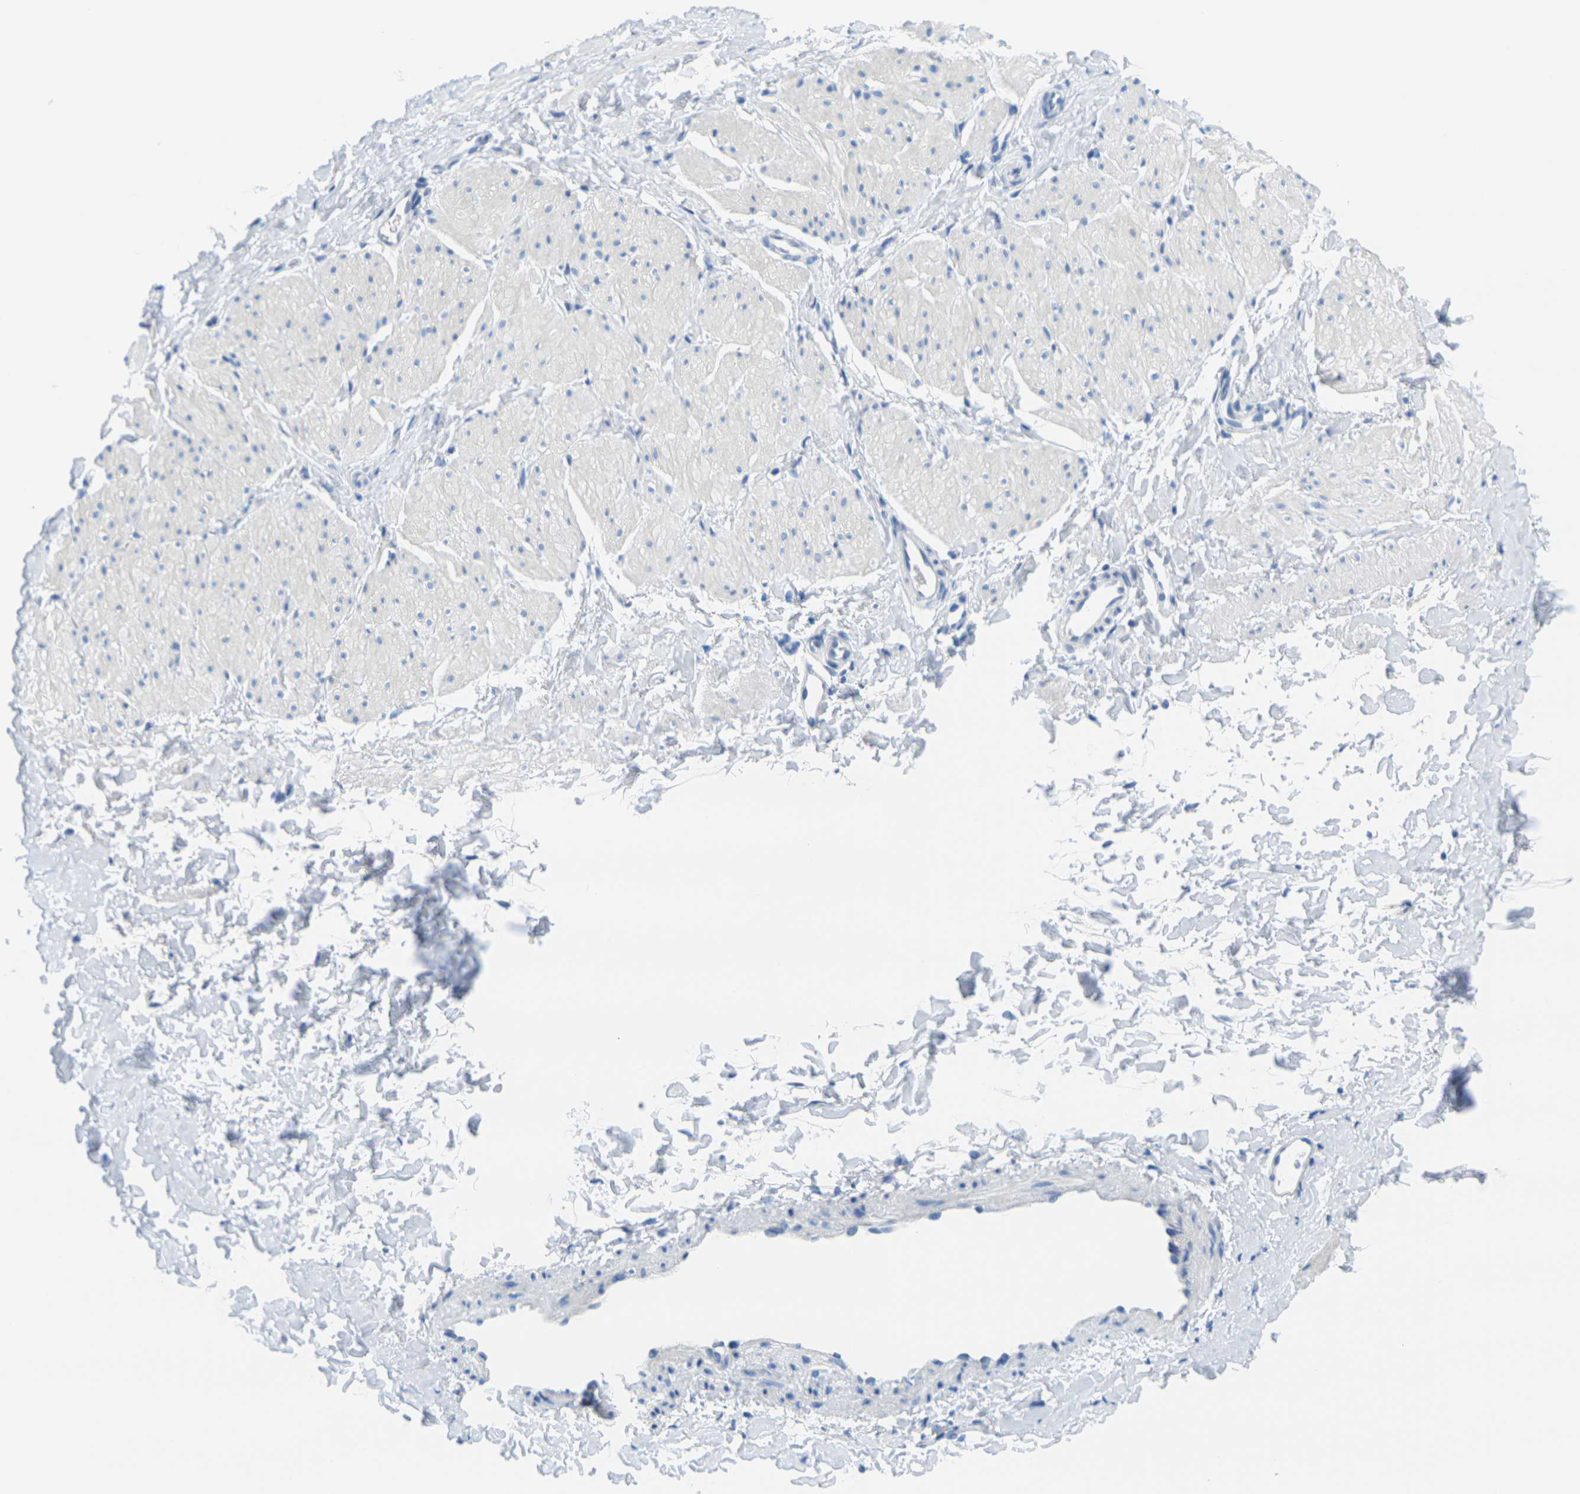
{"staining": {"intensity": "negative", "quantity": "none", "location": "none"}, "tissue": "smooth muscle", "cell_type": "Smooth muscle cells", "image_type": "normal", "snomed": [{"axis": "morphology", "description": "Normal tissue, NOS"}, {"axis": "topography", "description": "Smooth muscle"}], "caption": "High power microscopy histopathology image of an IHC micrograph of unremarkable smooth muscle, revealing no significant positivity in smooth muscle cells. (Brightfield microscopy of DAB (3,3'-diaminobenzidine) immunohistochemistry at high magnification).", "gene": "GPR15", "patient": {"sex": "male", "age": 16}}